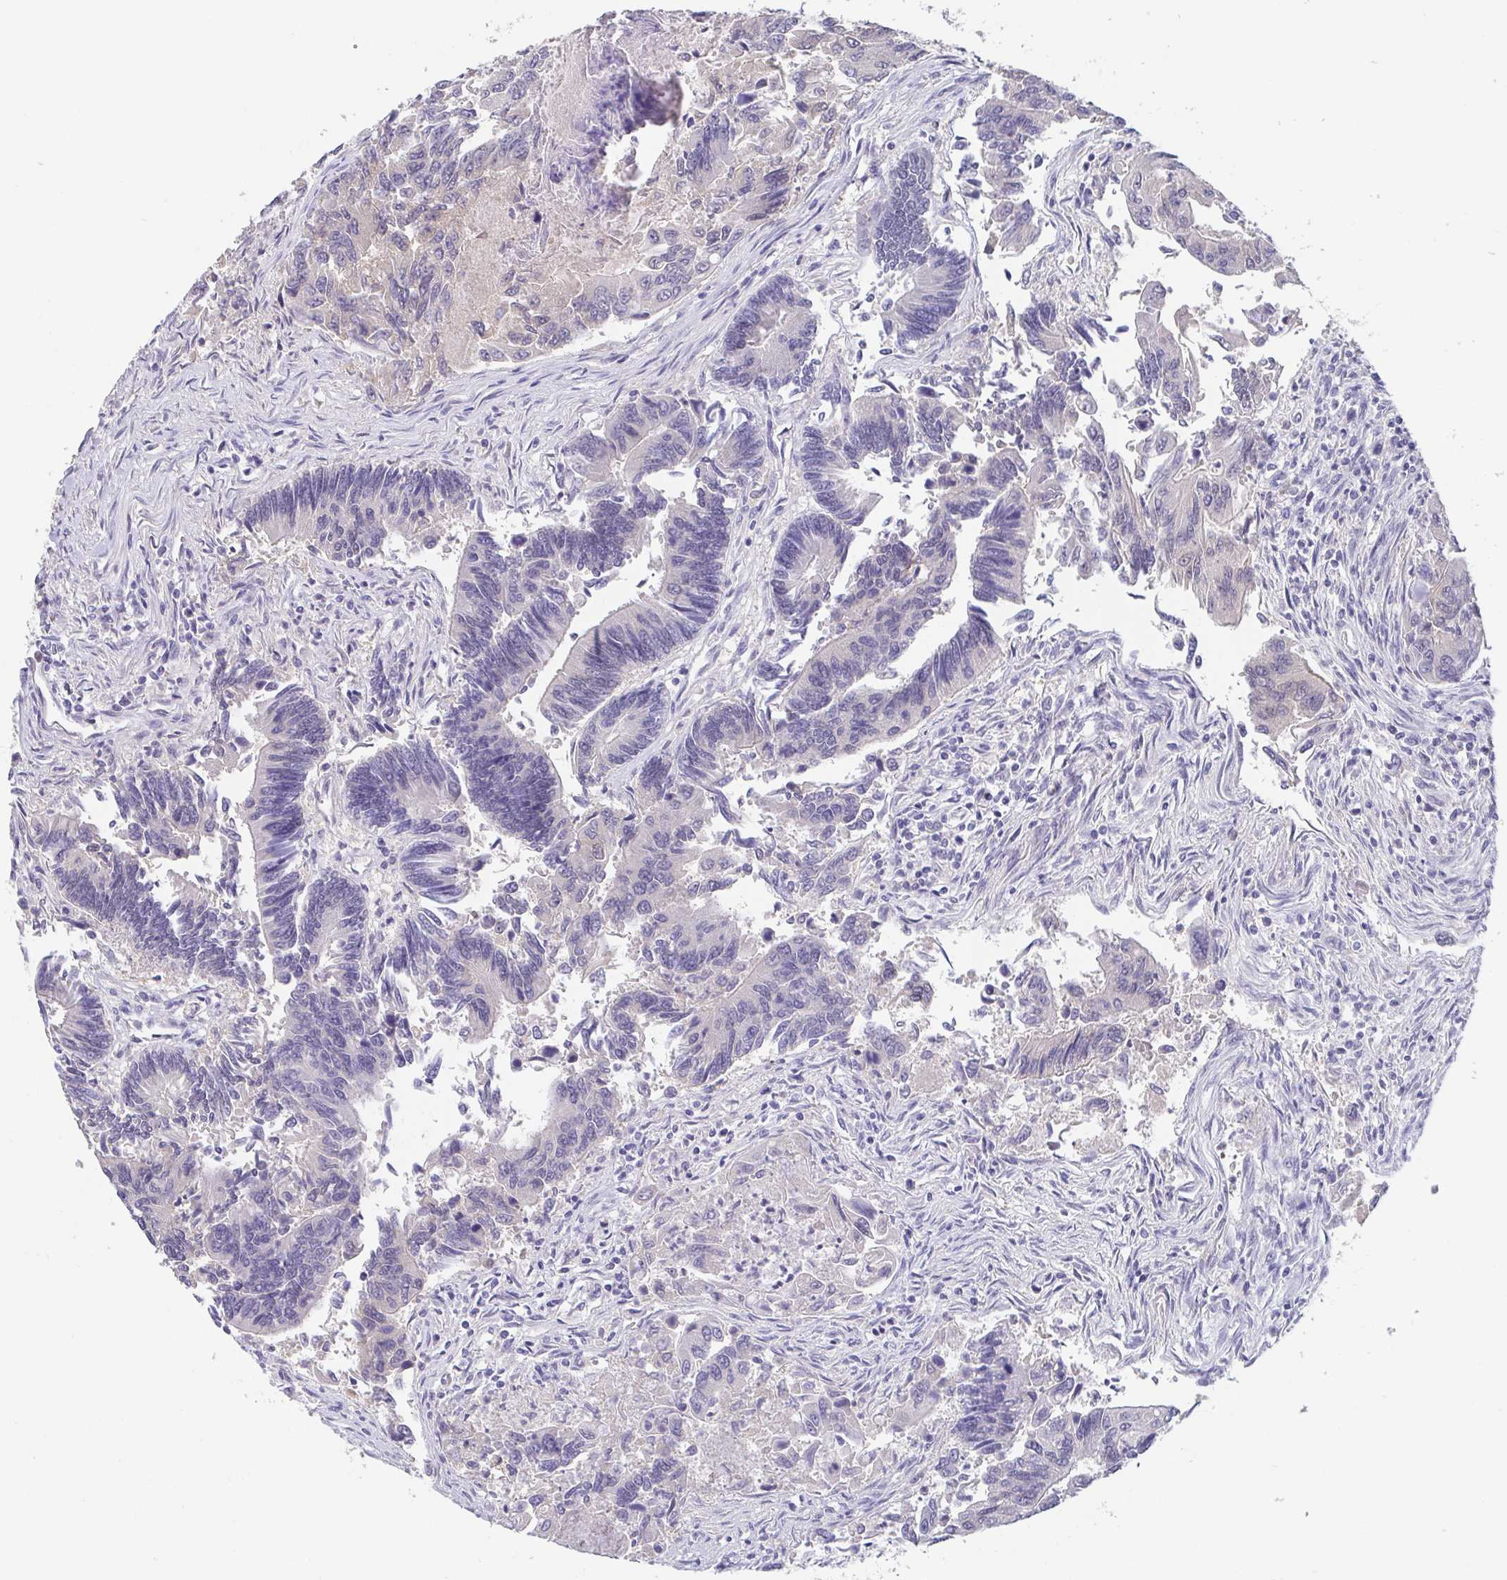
{"staining": {"intensity": "negative", "quantity": "none", "location": "none"}, "tissue": "colorectal cancer", "cell_type": "Tumor cells", "image_type": "cancer", "snomed": [{"axis": "morphology", "description": "Adenocarcinoma, NOS"}, {"axis": "topography", "description": "Colon"}], "caption": "Immunohistochemistry (IHC) photomicrograph of neoplastic tissue: human colorectal cancer stained with DAB exhibits no significant protein staining in tumor cells.", "gene": "IDH1", "patient": {"sex": "female", "age": 67}}